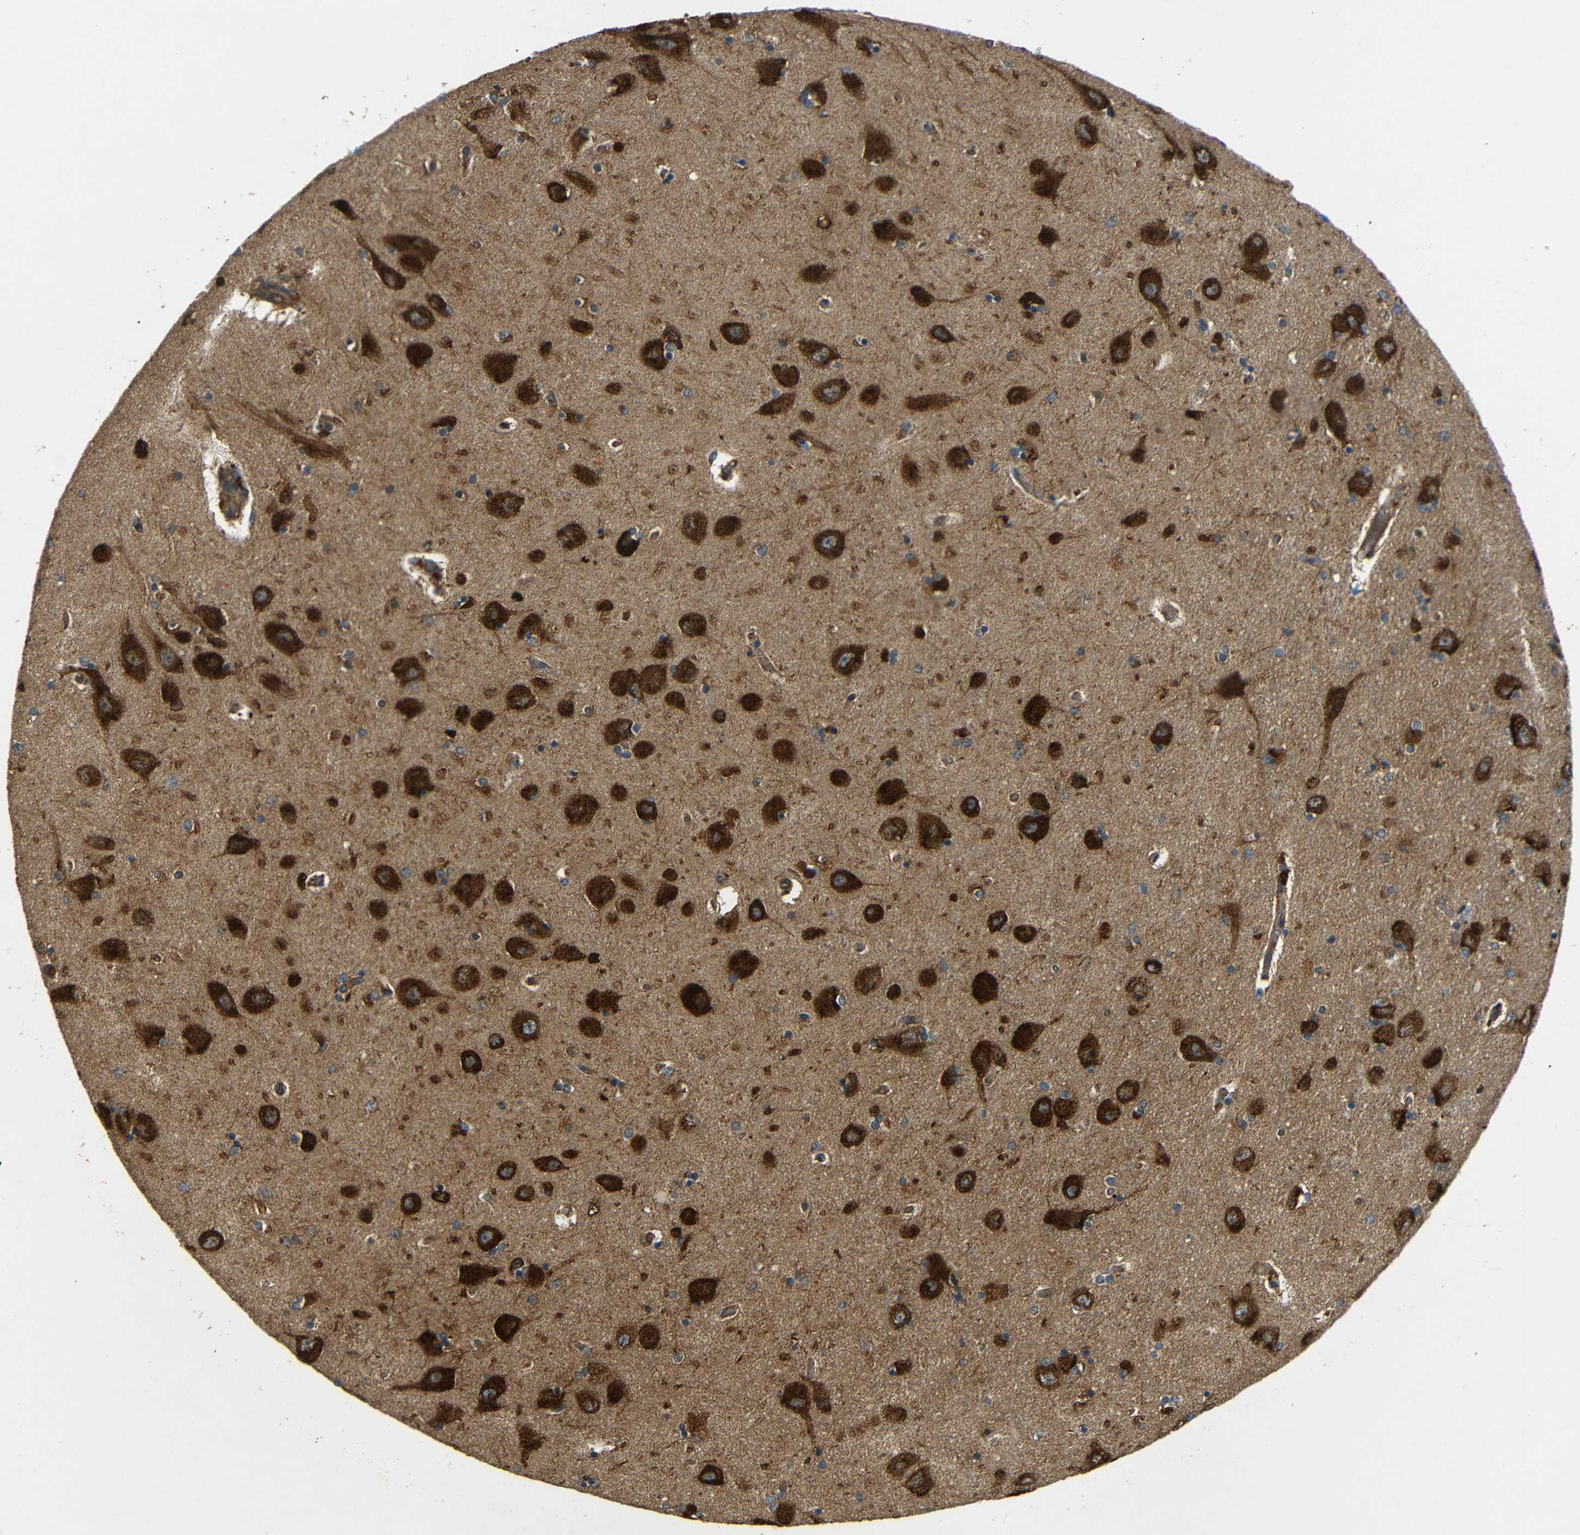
{"staining": {"intensity": "moderate", "quantity": "<25%", "location": "cytoplasmic/membranous"}, "tissue": "hippocampus", "cell_type": "Glial cells", "image_type": "normal", "snomed": [{"axis": "morphology", "description": "Normal tissue, NOS"}, {"axis": "topography", "description": "Hippocampus"}], "caption": "Immunohistochemical staining of unremarkable human hippocampus reveals low levels of moderate cytoplasmic/membranous staining in about <25% of glial cells. (DAB (3,3'-diaminobenzidine) IHC, brown staining for protein, blue staining for nuclei).", "gene": "ATP7A", "patient": {"sex": "female", "age": 54}}